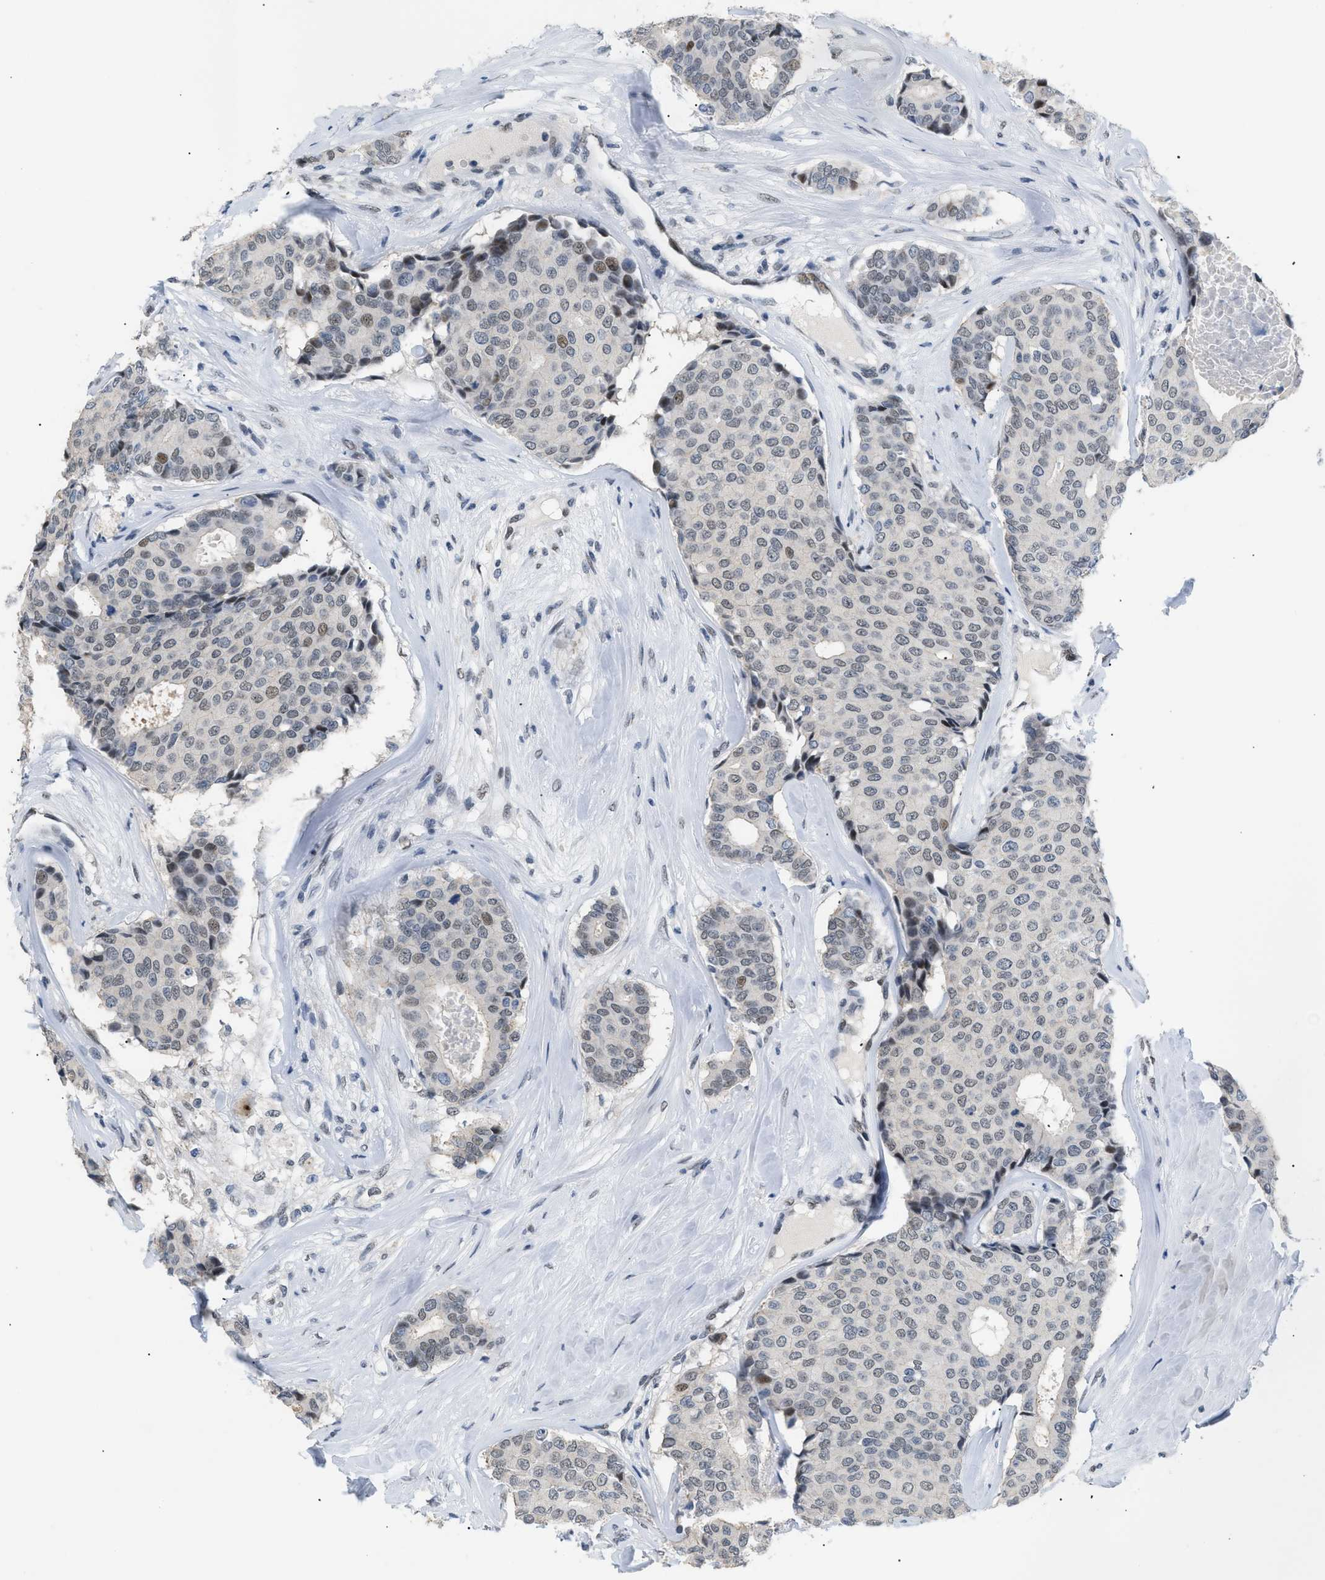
{"staining": {"intensity": "weak", "quantity": "<25%", "location": "nuclear"}, "tissue": "breast cancer", "cell_type": "Tumor cells", "image_type": "cancer", "snomed": [{"axis": "morphology", "description": "Duct carcinoma"}, {"axis": "topography", "description": "Breast"}], "caption": "Photomicrograph shows no significant protein expression in tumor cells of breast infiltrating ductal carcinoma. (DAB immunohistochemistry visualized using brightfield microscopy, high magnification).", "gene": "KCNC3", "patient": {"sex": "female", "age": 75}}